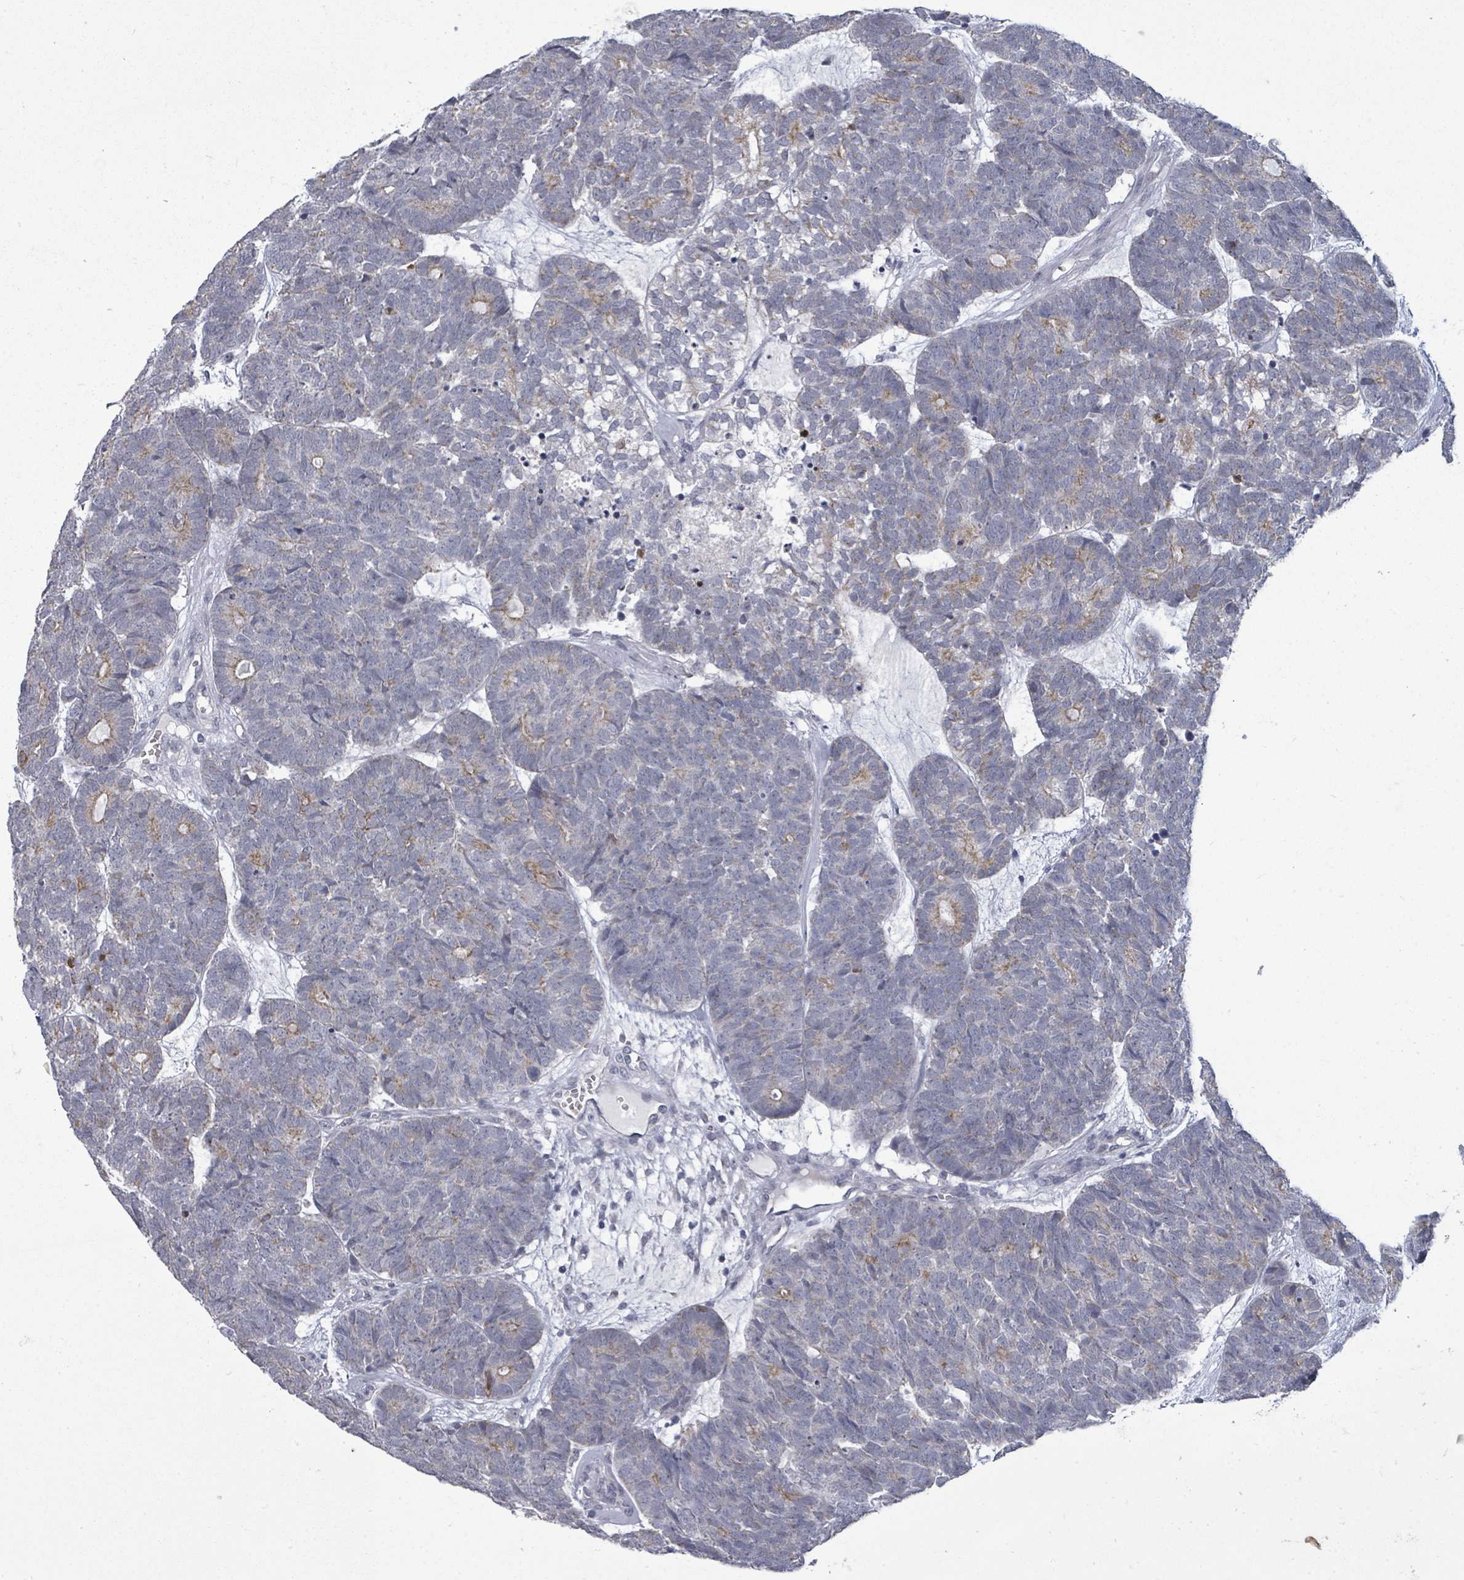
{"staining": {"intensity": "weak", "quantity": "<25%", "location": "cytoplasmic/membranous"}, "tissue": "head and neck cancer", "cell_type": "Tumor cells", "image_type": "cancer", "snomed": [{"axis": "morphology", "description": "Adenocarcinoma, NOS"}, {"axis": "topography", "description": "Head-Neck"}], "caption": "The micrograph displays no significant expression in tumor cells of head and neck adenocarcinoma.", "gene": "PTPN20", "patient": {"sex": "female", "age": 81}}